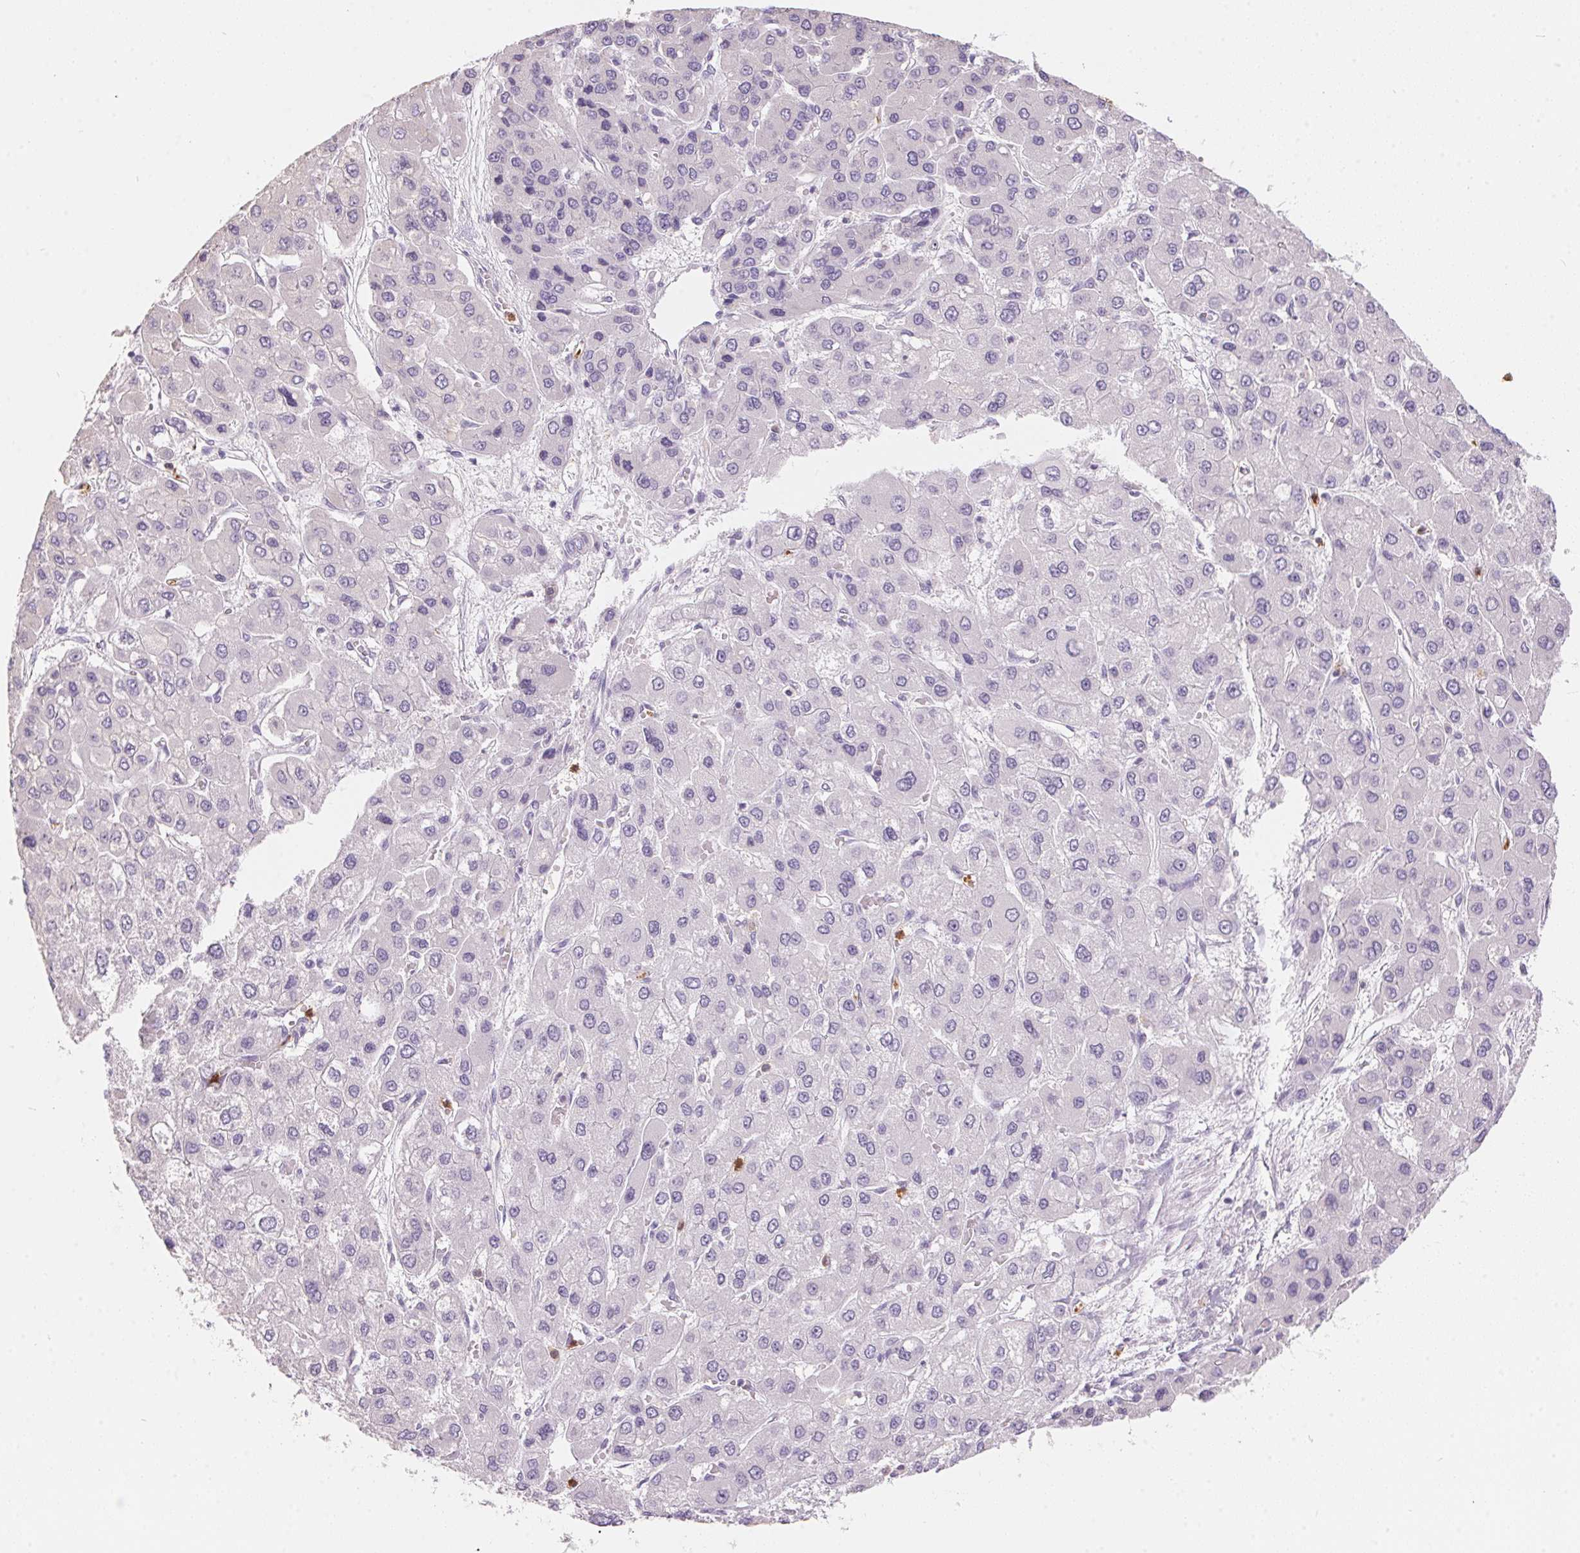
{"staining": {"intensity": "negative", "quantity": "none", "location": "none"}, "tissue": "liver cancer", "cell_type": "Tumor cells", "image_type": "cancer", "snomed": [{"axis": "morphology", "description": "Carcinoma, Hepatocellular, NOS"}, {"axis": "topography", "description": "Liver"}], "caption": "Protein analysis of liver hepatocellular carcinoma displays no significant expression in tumor cells.", "gene": "SERPINB1", "patient": {"sex": "female", "age": 41}}